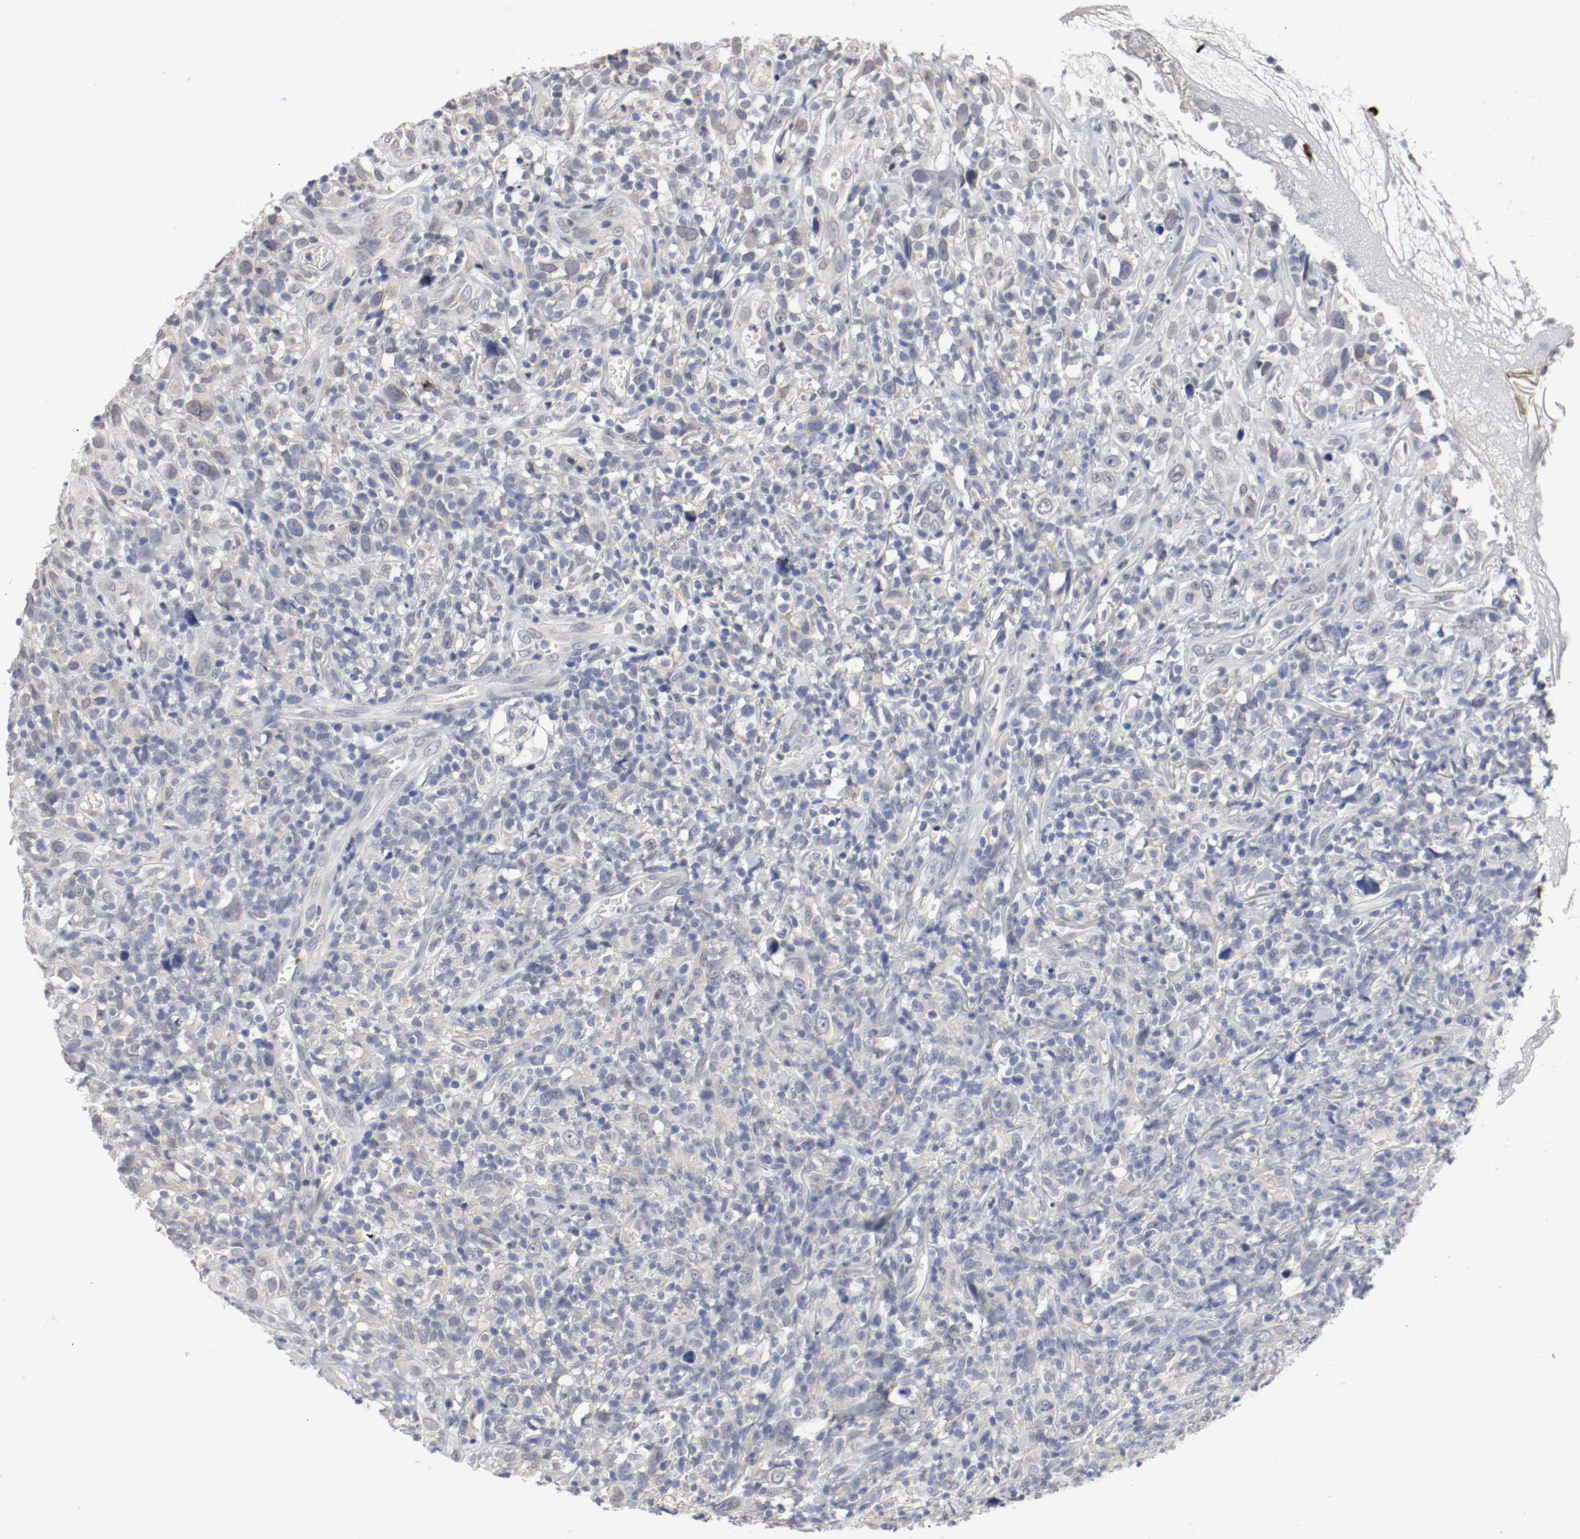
{"staining": {"intensity": "negative", "quantity": "none", "location": "none"}, "tissue": "thyroid cancer", "cell_type": "Tumor cells", "image_type": "cancer", "snomed": [{"axis": "morphology", "description": "Carcinoma, NOS"}, {"axis": "topography", "description": "Thyroid gland"}], "caption": "Immunohistochemistry (IHC) of thyroid cancer exhibits no positivity in tumor cells.", "gene": "CEBPE", "patient": {"sex": "female", "age": 77}}